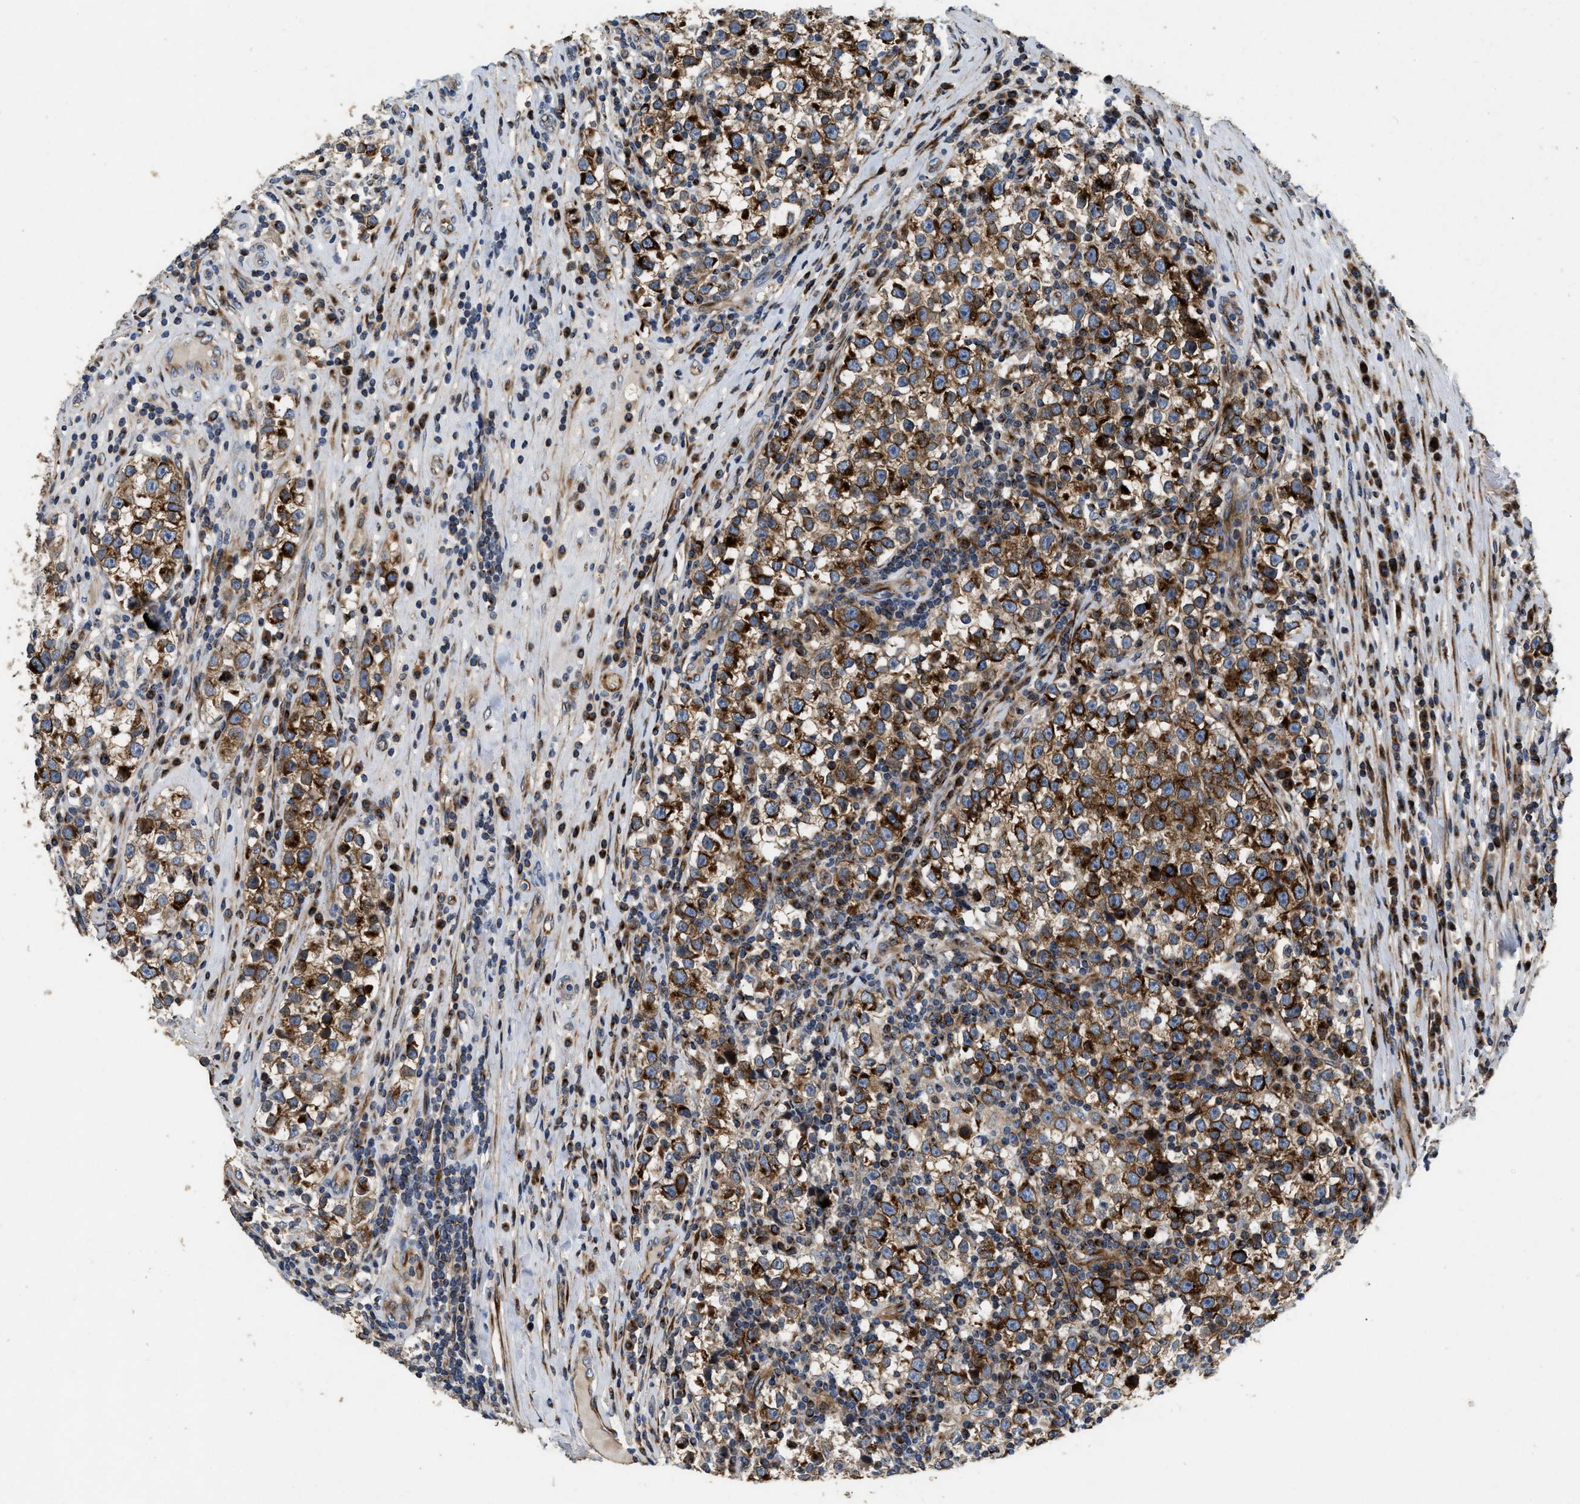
{"staining": {"intensity": "strong", "quantity": ">75%", "location": "cytoplasmic/membranous"}, "tissue": "testis cancer", "cell_type": "Tumor cells", "image_type": "cancer", "snomed": [{"axis": "morphology", "description": "Normal tissue, NOS"}, {"axis": "morphology", "description": "Seminoma, NOS"}, {"axis": "topography", "description": "Testis"}], "caption": "IHC image of neoplastic tissue: testis seminoma stained using immunohistochemistry (IHC) reveals high levels of strong protein expression localized specifically in the cytoplasmic/membranous of tumor cells, appearing as a cytoplasmic/membranous brown color.", "gene": "IL17RC", "patient": {"sex": "male", "age": 43}}